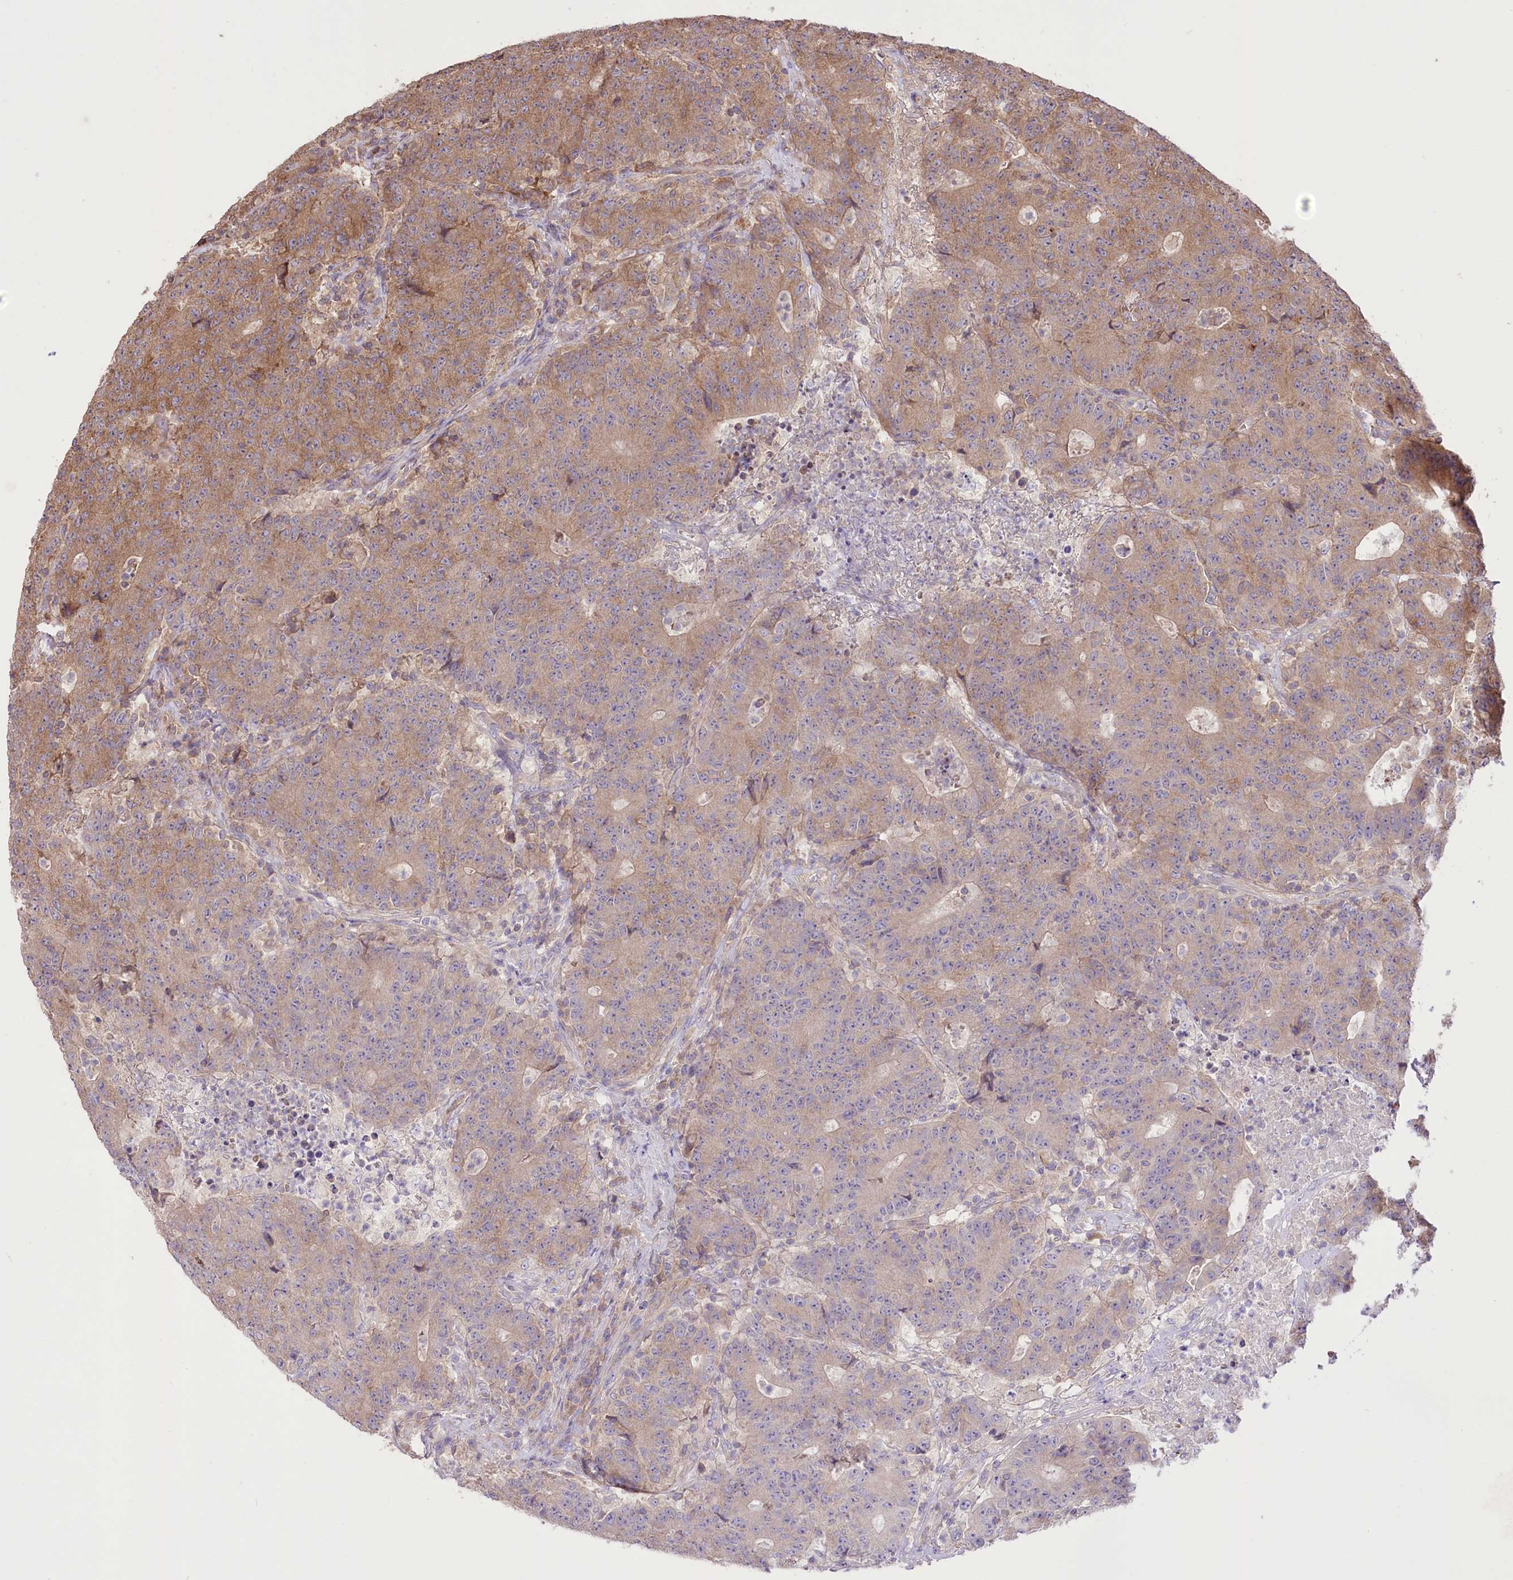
{"staining": {"intensity": "moderate", "quantity": "25%-75%", "location": "cytoplasmic/membranous"}, "tissue": "colorectal cancer", "cell_type": "Tumor cells", "image_type": "cancer", "snomed": [{"axis": "morphology", "description": "Adenocarcinoma, NOS"}, {"axis": "topography", "description": "Colon"}], "caption": "Colorectal adenocarcinoma stained for a protein demonstrates moderate cytoplasmic/membranous positivity in tumor cells.", "gene": "XYLB", "patient": {"sex": "female", "age": 75}}